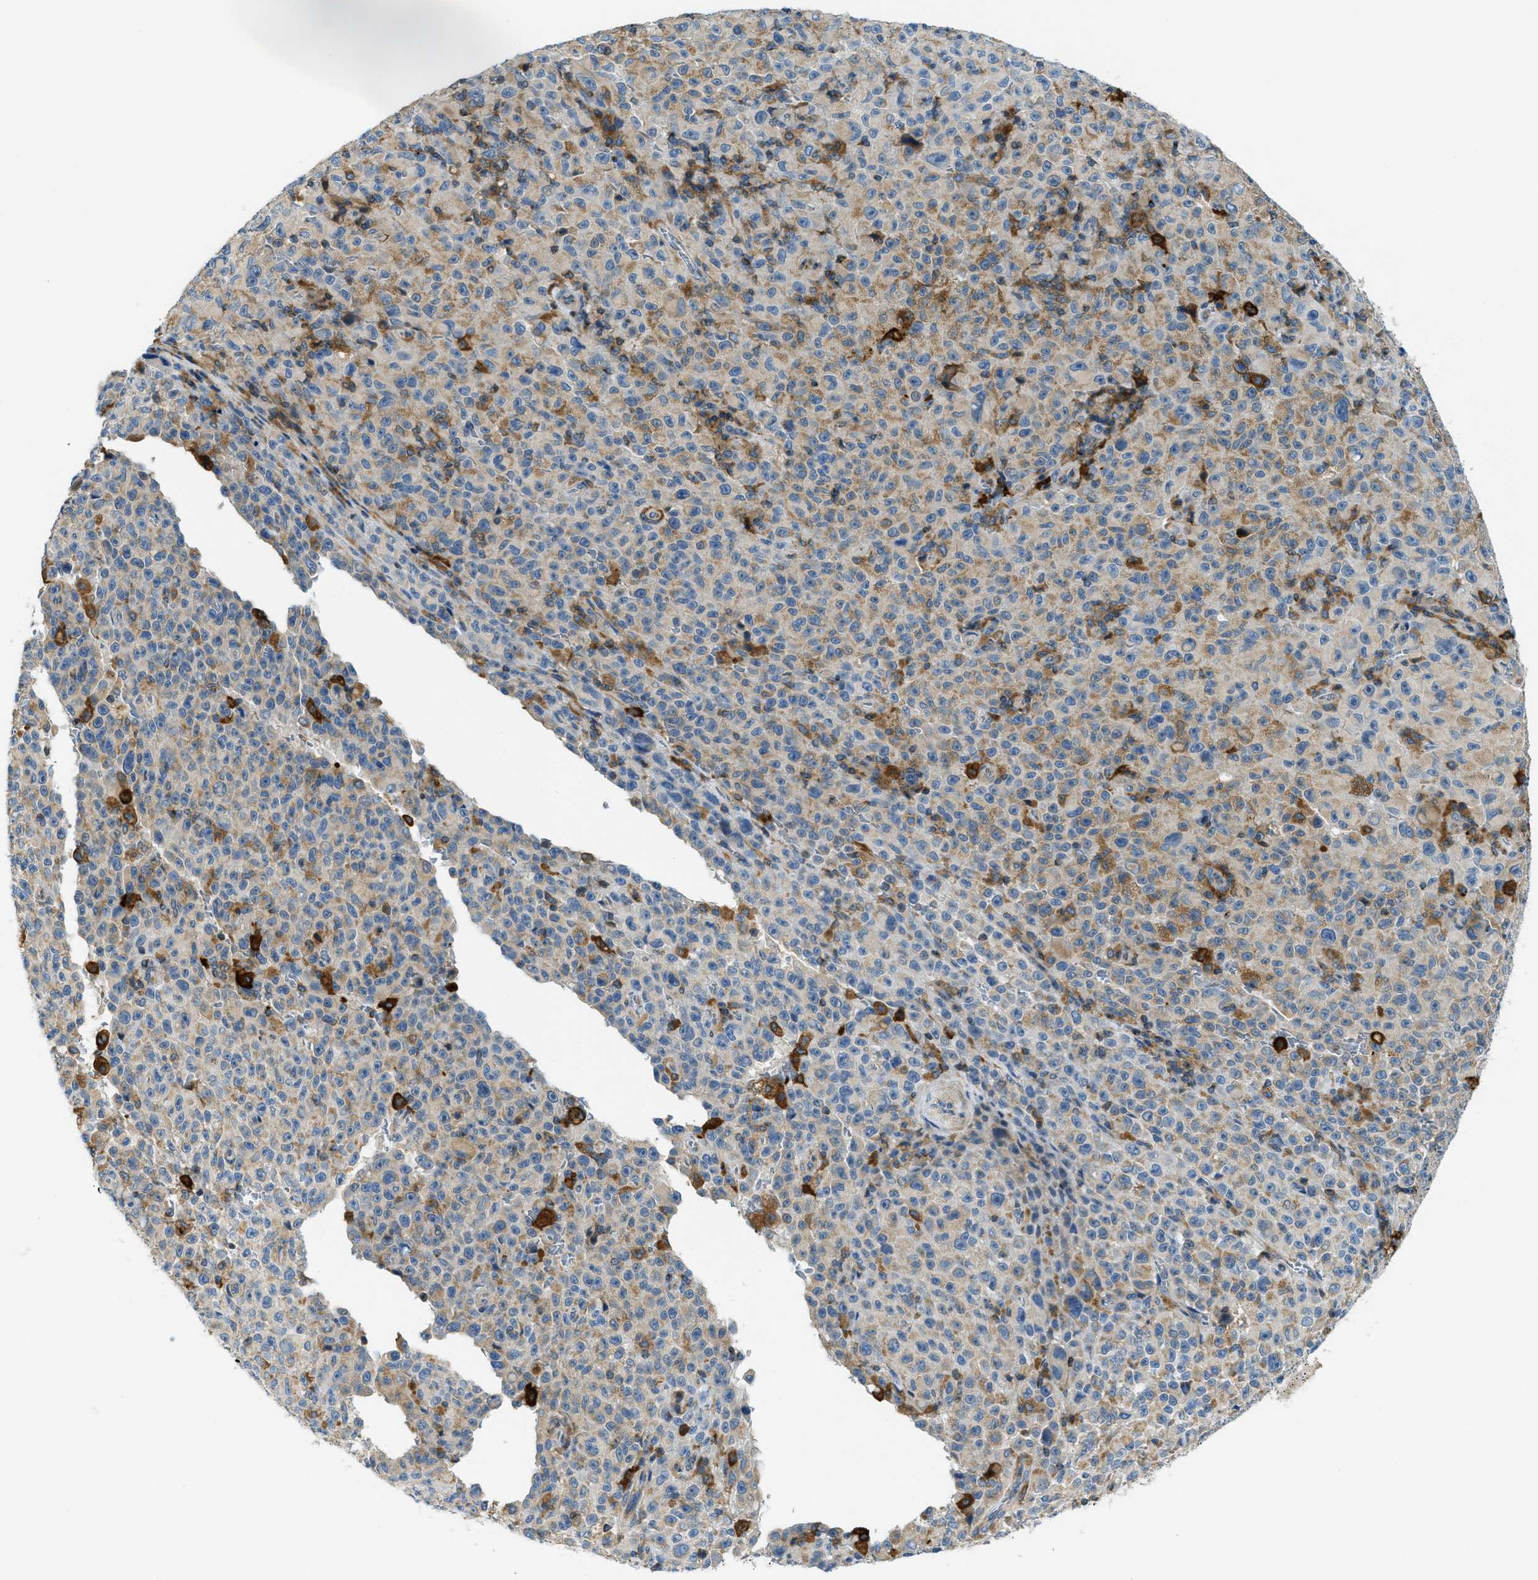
{"staining": {"intensity": "weak", "quantity": "25%-75%", "location": "cytoplasmic/membranous"}, "tissue": "melanoma", "cell_type": "Tumor cells", "image_type": "cancer", "snomed": [{"axis": "morphology", "description": "Malignant melanoma, NOS"}, {"axis": "topography", "description": "Skin"}], "caption": "Protein staining by immunohistochemistry (IHC) exhibits weak cytoplasmic/membranous expression in approximately 25%-75% of tumor cells in melanoma.", "gene": "RFFL", "patient": {"sex": "female", "age": 82}}